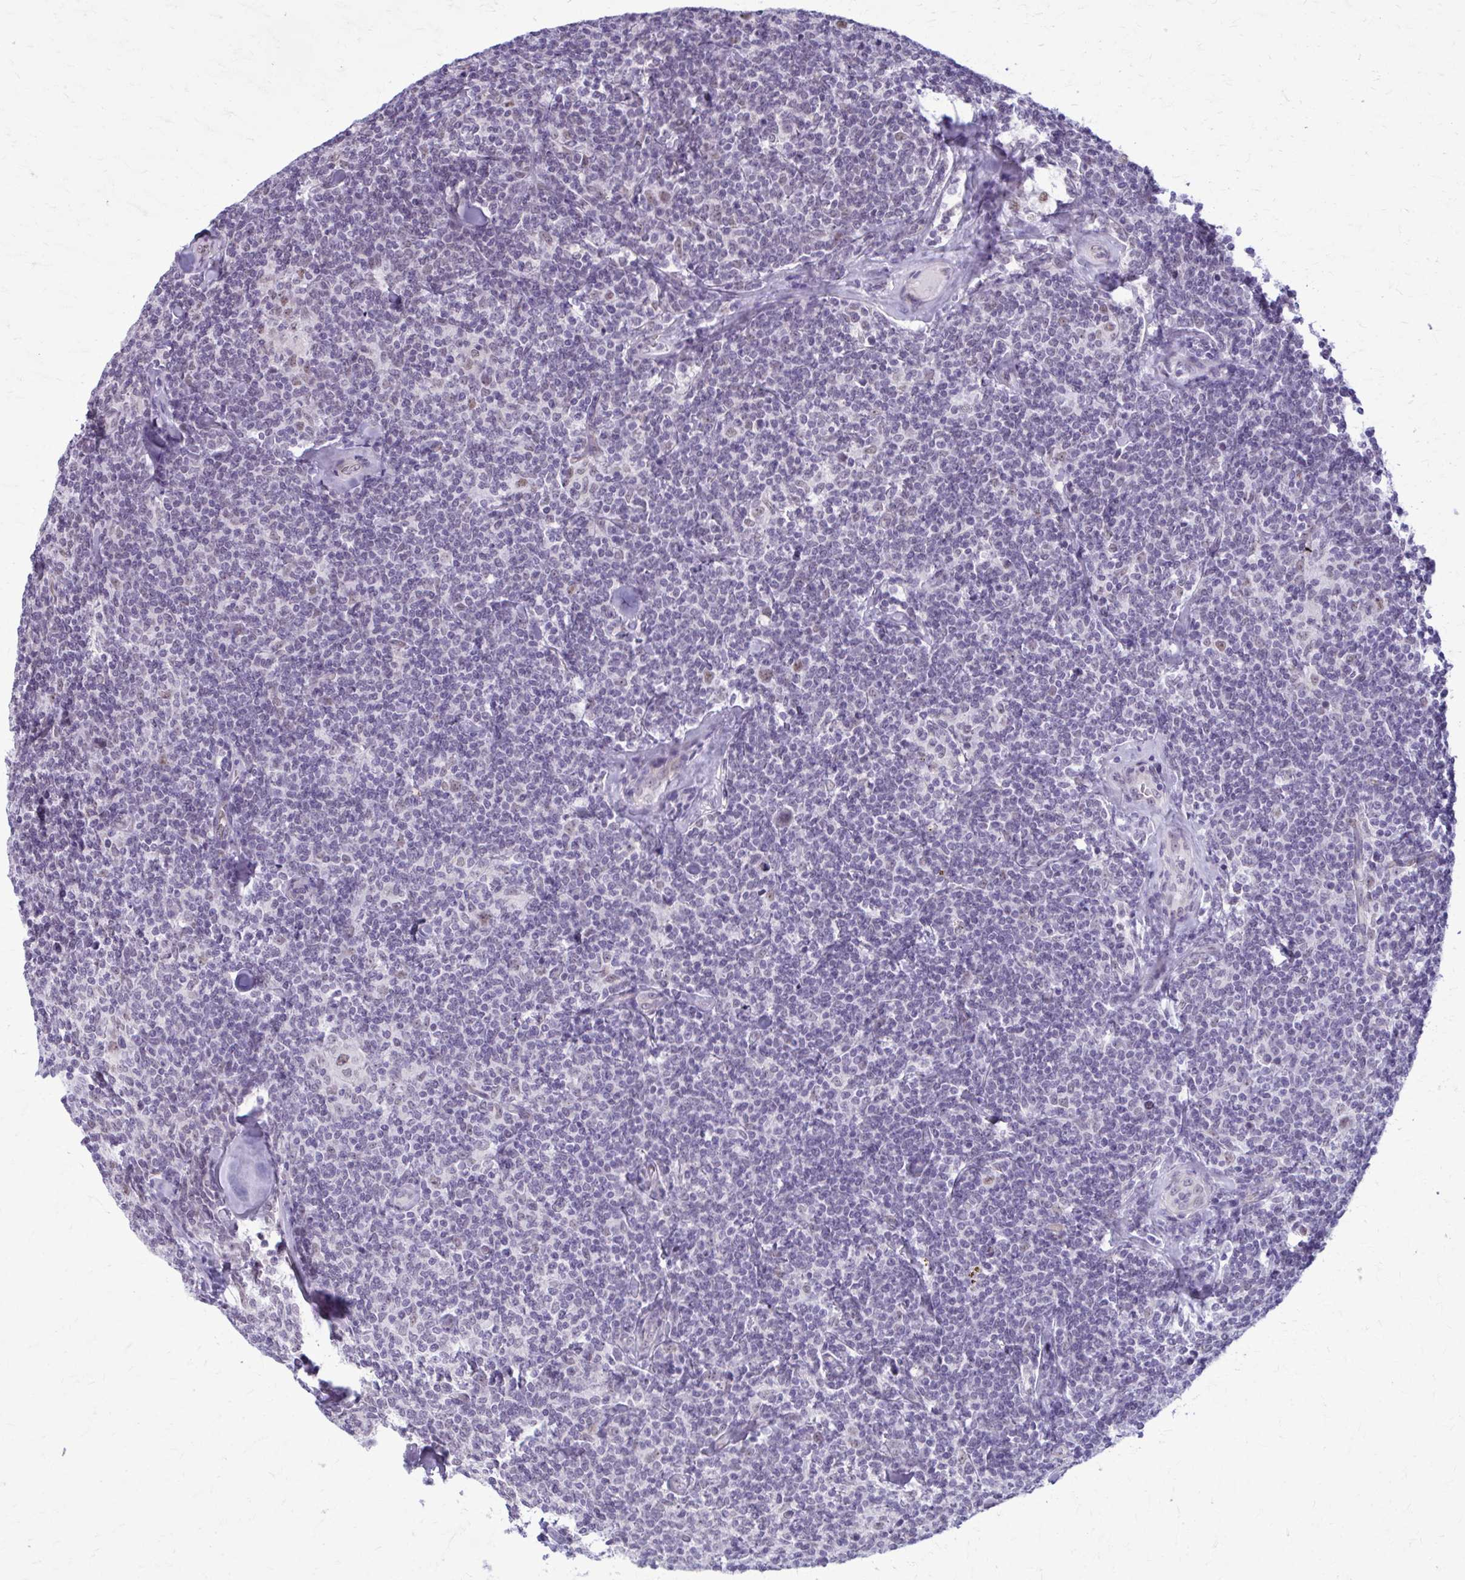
{"staining": {"intensity": "negative", "quantity": "none", "location": "none"}, "tissue": "lymphoma", "cell_type": "Tumor cells", "image_type": "cancer", "snomed": [{"axis": "morphology", "description": "Malignant lymphoma, non-Hodgkin's type, Low grade"}, {"axis": "topography", "description": "Lymph node"}], "caption": "Immunohistochemical staining of human lymphoma exhibits no significant positivity in tumor cells.", "gene": "NUMBL", "patient": {"sex": "female", "age": 56}}